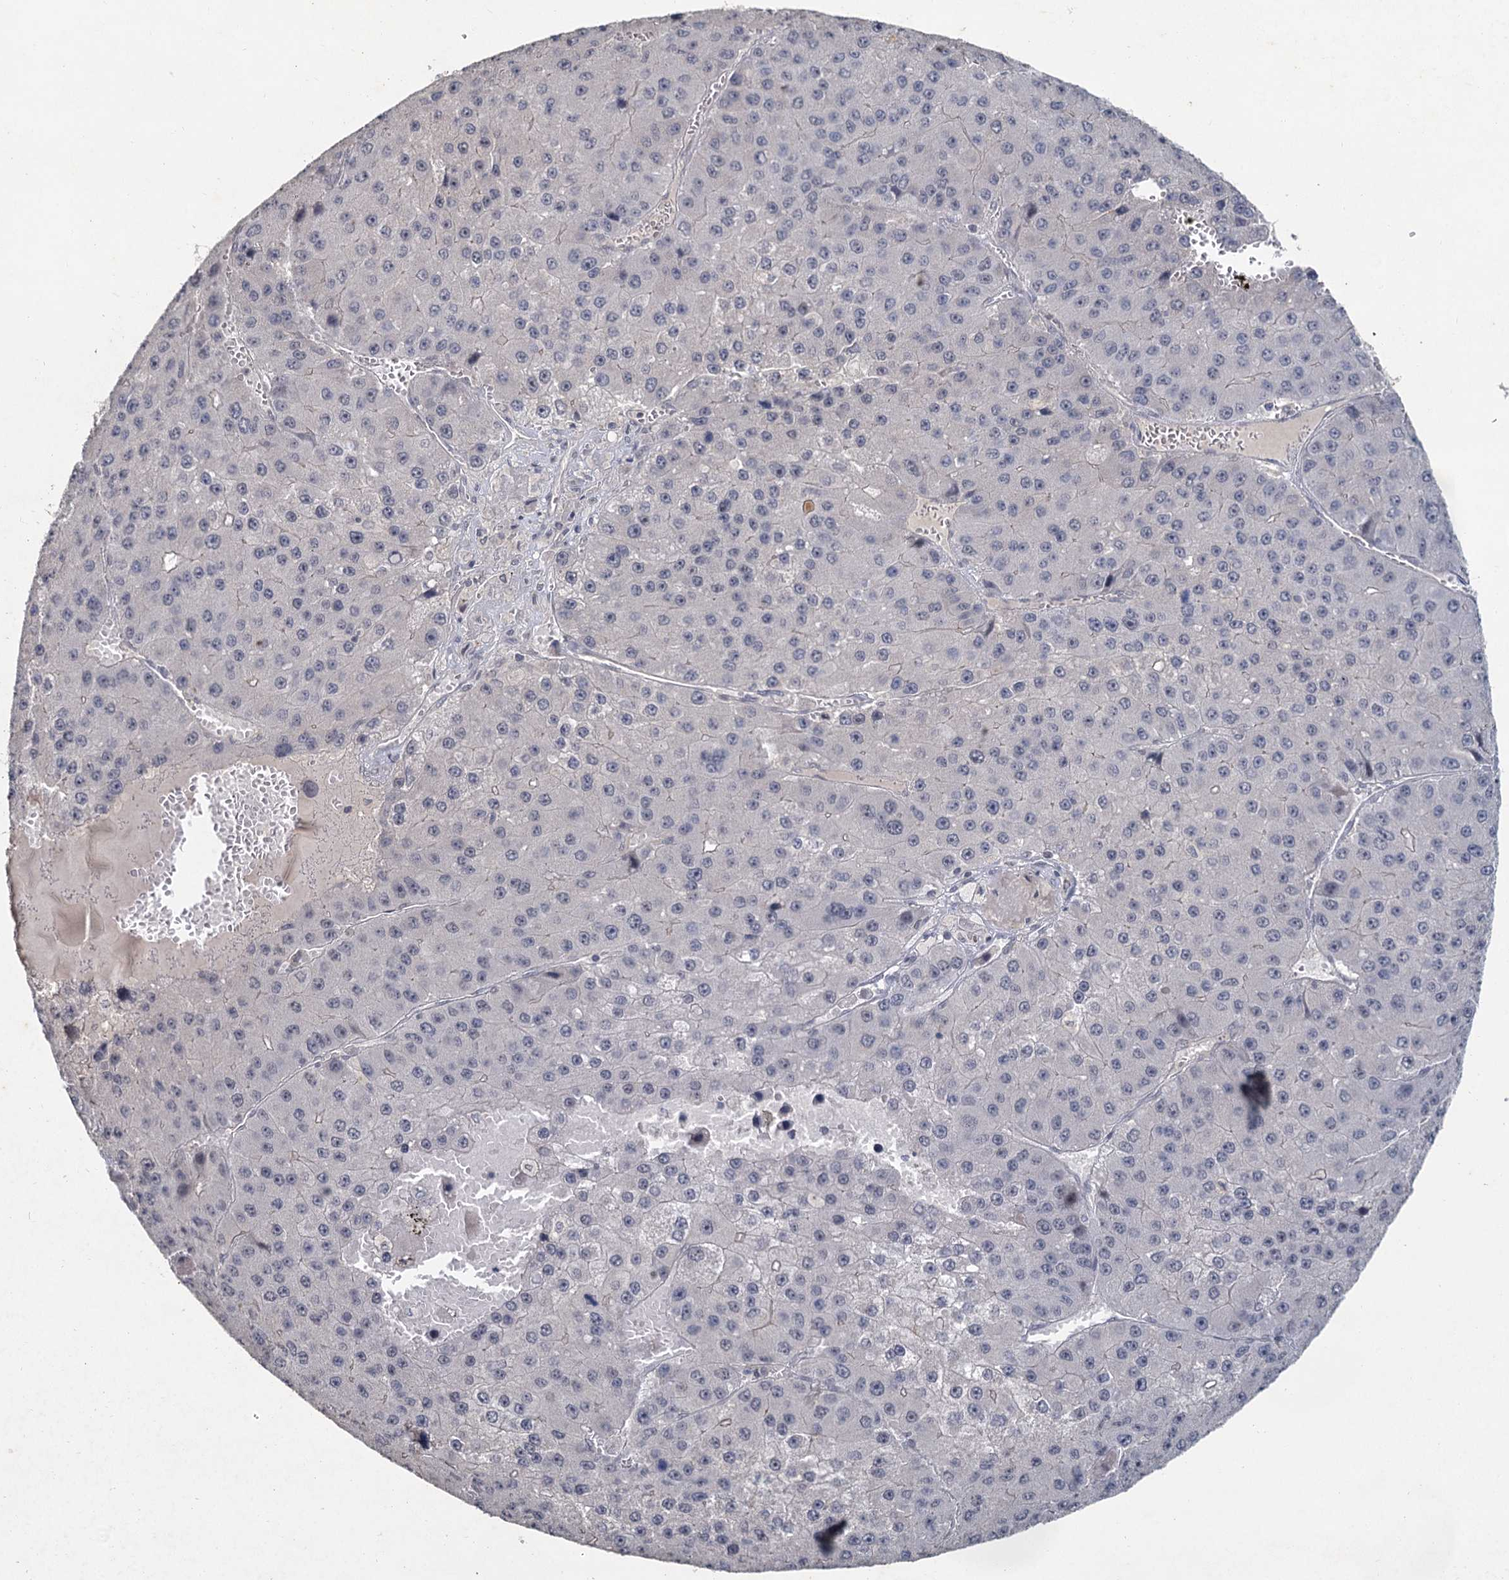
{"staining": {"intensity": "negative", "quantity": "none", "location": "none"}, "tissue": "liver cancer", "cell_type": "Tumor cells", "image_type": "cancer", "snomed": [{"axis": "morphology", "description": "Carcinoma, Hepatocellular, NOS"}, {"axis": "topography", "description": "Liver"}], "caption": "Tumor cells show no significant staining in hepatocellular carcinoma (liver).", "gene": "MUCL1", "patient": {"sex": "female", "age": 73}}